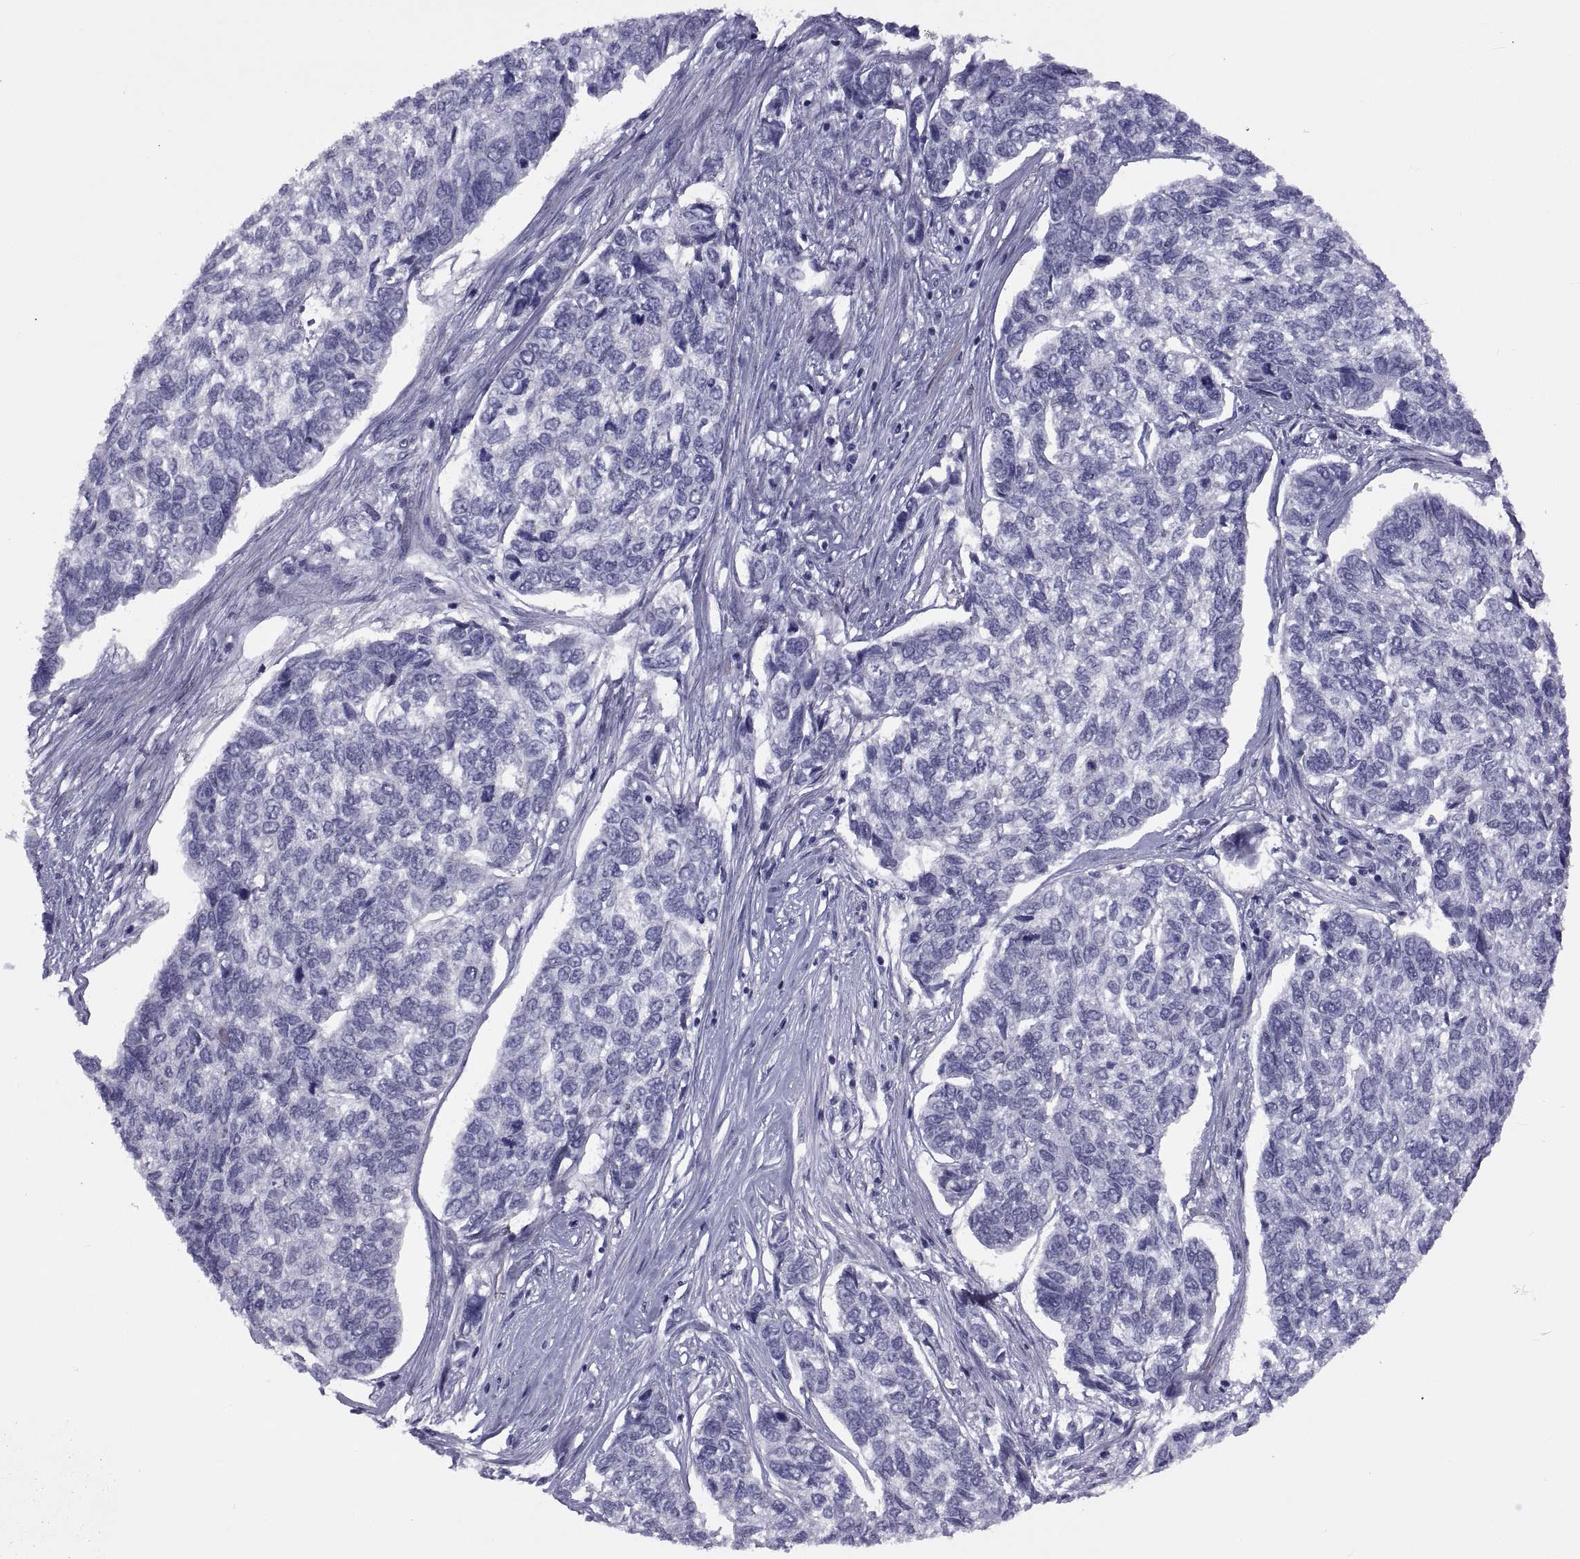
{"staining": {"intensity": "negative", "quantity": "none", "location": "none"}, "tissue": "skin cancer", "cell_type": "Tumor cells", "image_type": "cancer", "snomed": [{"axis": "morphology", "description": "Basal cell carcinoma"}, {"axis": "topography", "description": "Skin"}], "caption": "Photomicrograph shows no significant protein expression in tumor cells of skin cancer.", "gene": "TMEM158", "patient": {"sex": "female", "age": 65}}